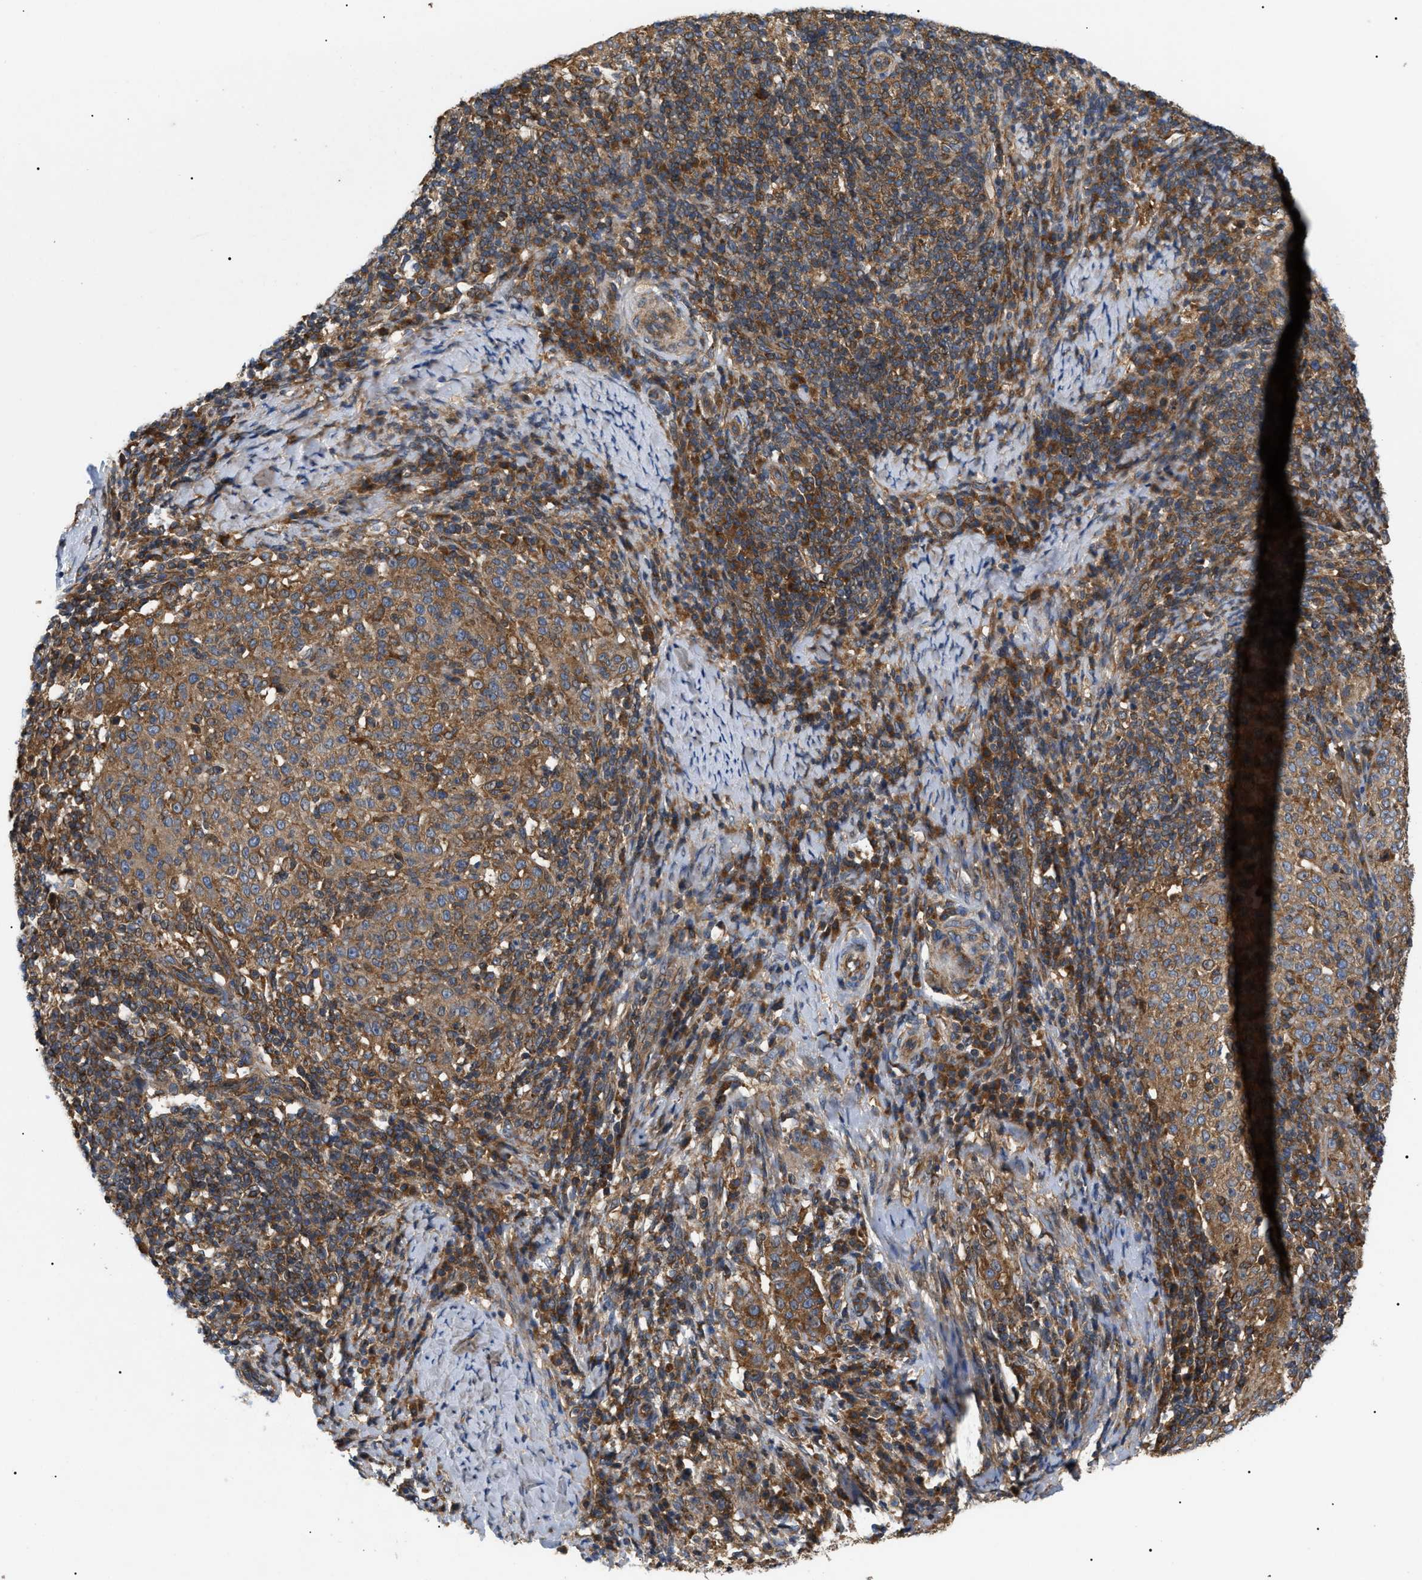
{"staining": {"intensity": "moderate", "quantity": ">75%", "location": "cytoplasmic/membranous"}, "tissue": "cervical cancer", "cell_type": "Tumor cells", "image_type": "cancer", "snomed": [{"axis": "morphology", "description": "Squamous cell carcinoma, NOS"}, {"axis": "topography", "description": "Cervix"}], "caption": "The micrograph shows immunohistochemical staining of cervical cancer. There is moderate cytoplasmic/membranous expression is appreciated in about >75% of tumor cells.", "gene": "PPM1B", "patient": {"sex": "female", "age": 51}}